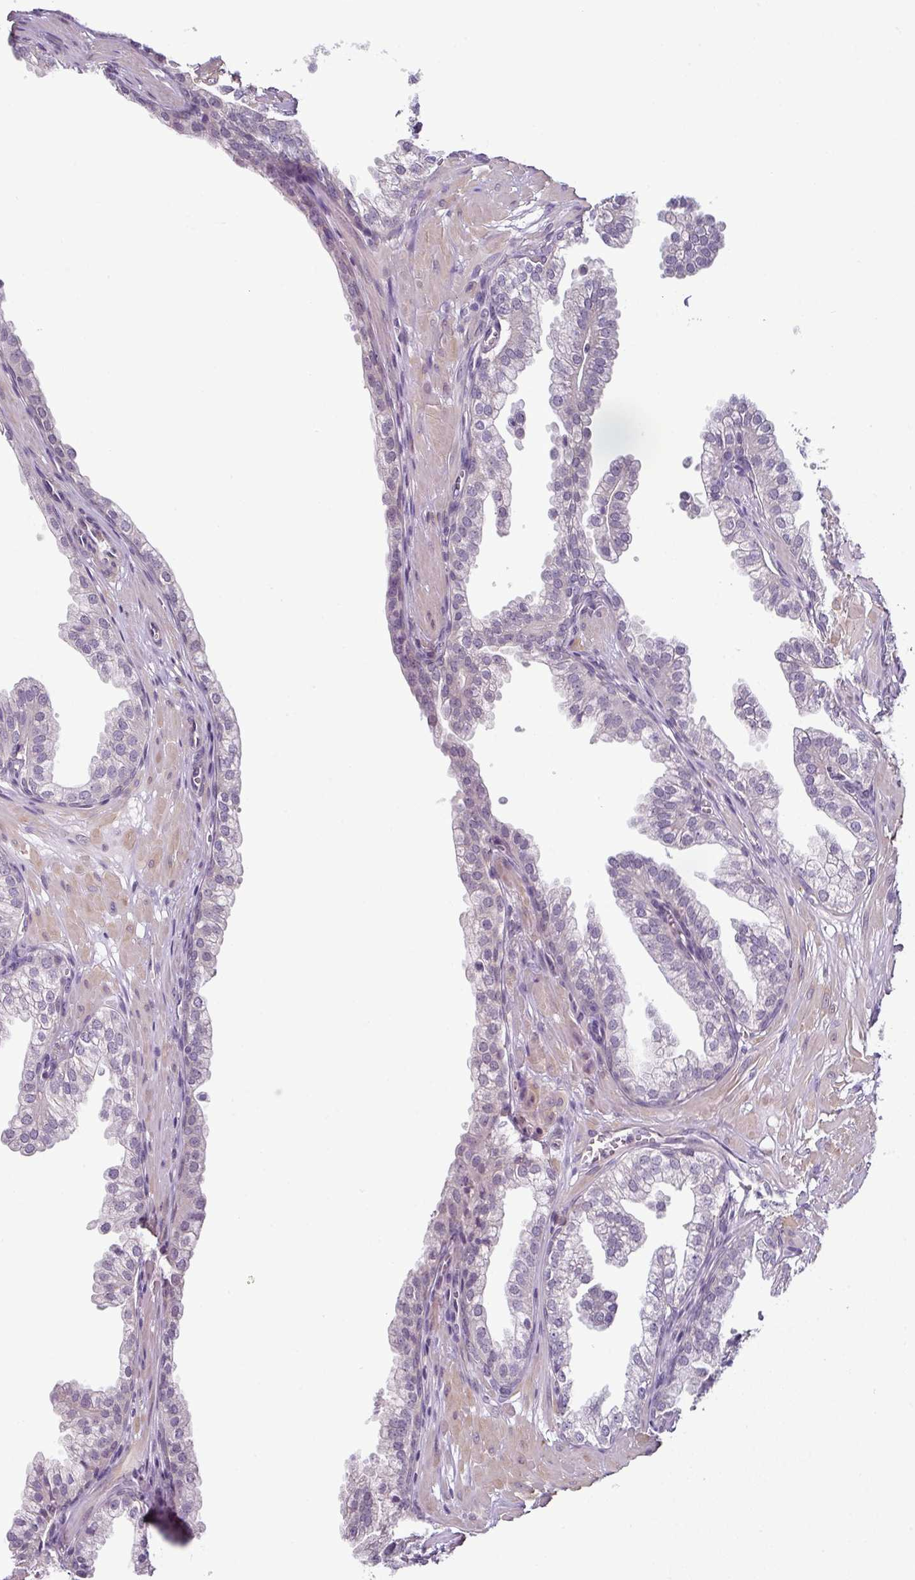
{"staining": {"intensity": "negative", "quantity": "none", "location": "none"}, "tissue": "prostate", "cell_type": "Glandular cells", "image_type": "normal", "snomed": [{"axis": "morphology", "description": "Normal tissue, NOS"}, {"axis": "topography", "description": "Prostate"}, {"axis": "topography", "description": "Peripheral nerve tissue"}], "caption": "Image shows no significant protein staining in glandular cells of unremarkable prostate. Brightfield microscopy of immunohistochemistry (IHC) stained with DAB (3,3'-diaminobenzidine) (brown) and hematoxylin (blue), captured at high magnification.", "gene": "OR52D1", "patient": {"sex": "male", "age": 55}}